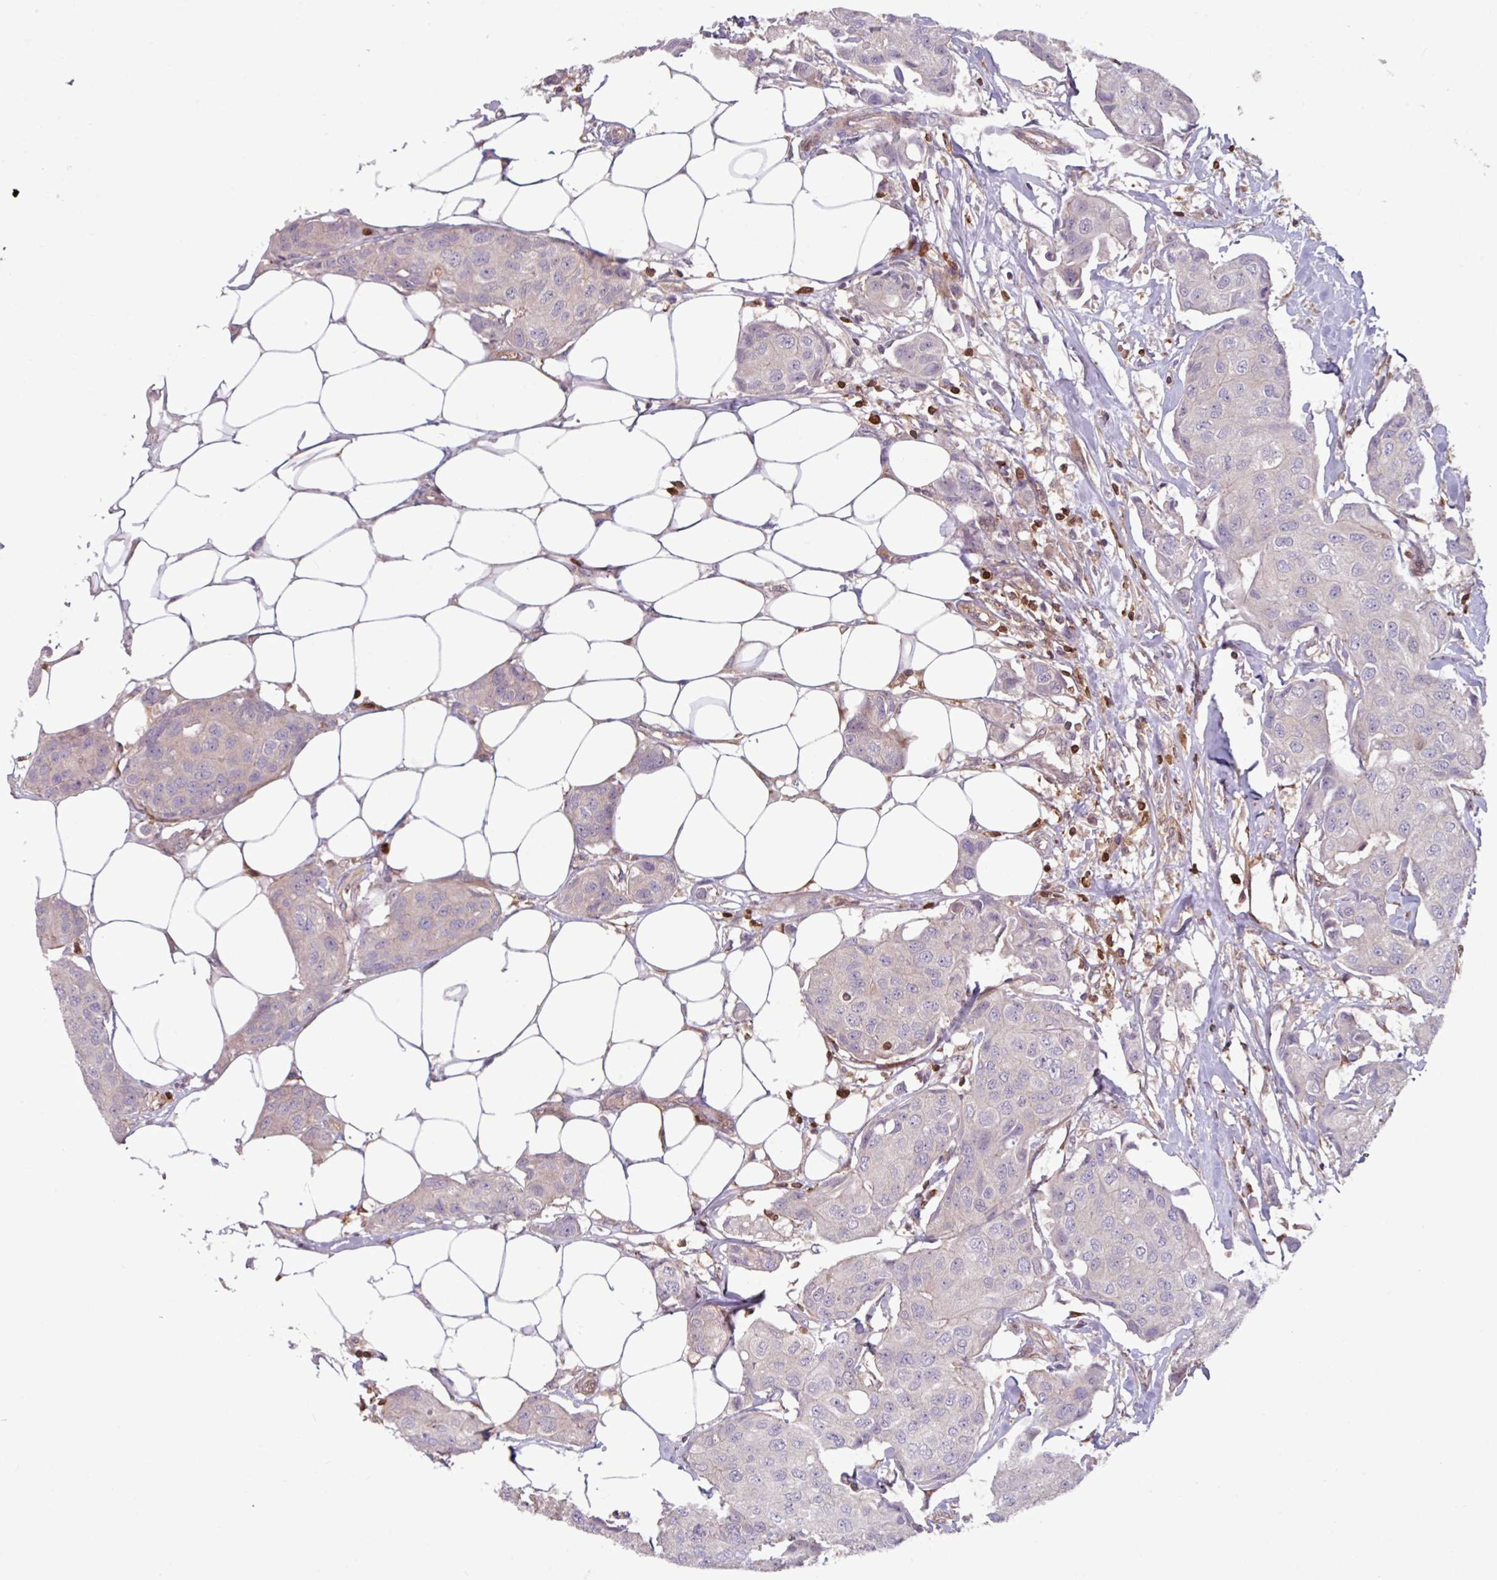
{"staining": {"intensity": "negative", "quantity": "none", "location": "none"}, "tissue": "breast cancer", "cell_type": "Tumor cells", "image_type": "cancer", "snomed": [{"axis": "morphology", "description": "Duct carcinoma"}, {"axis": "topography", "description": "Breast"}, {"axis": "topography", "description": "Lymph node"}], "caption": "A histopathology image of human breast cancer is negative for staining in tumor cells.", "gene": "SEC61G", "patient": {"sex": "female", "age": 80}}